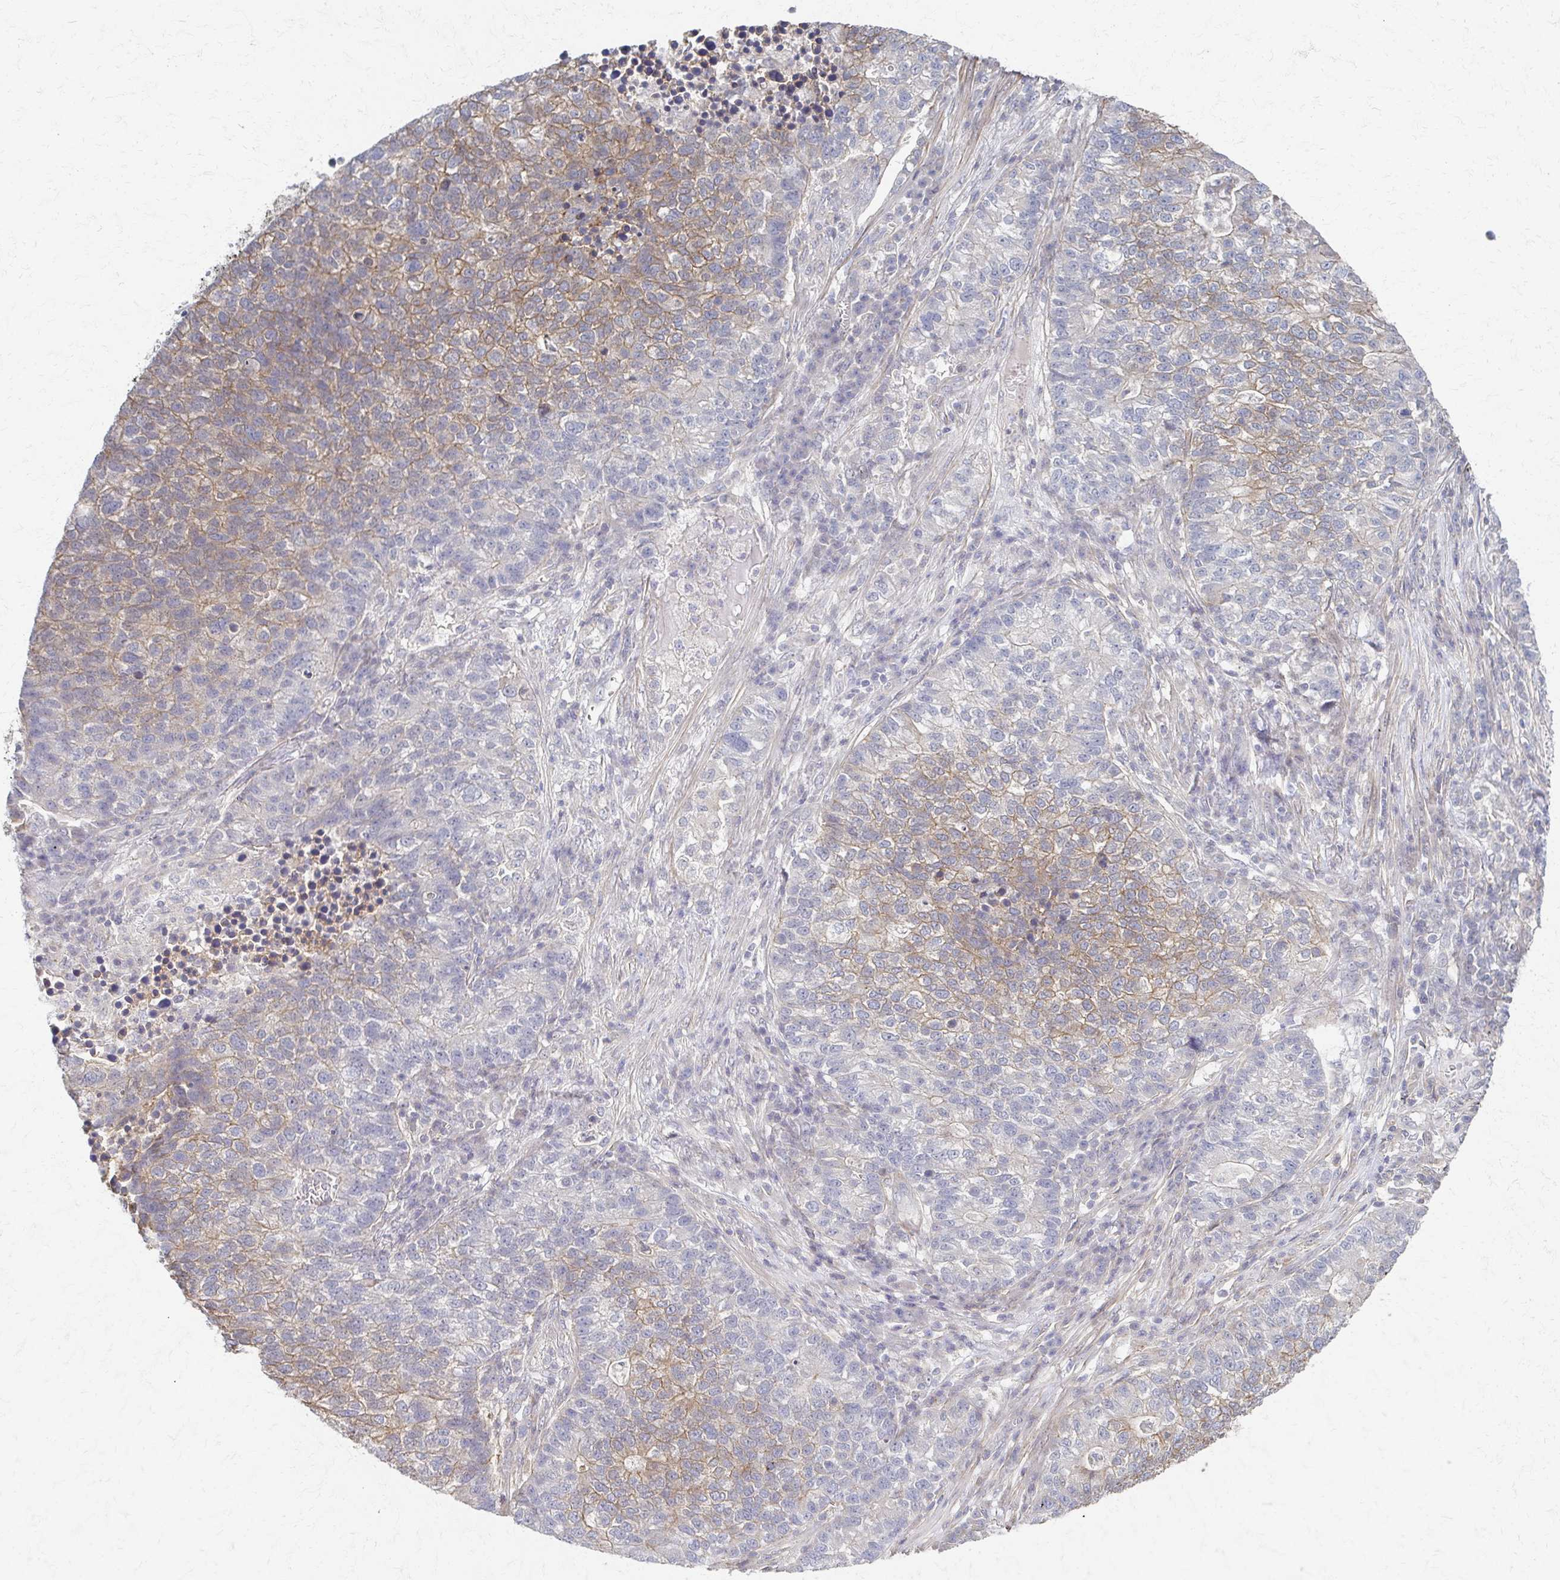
{"staining": {"intensity": "weak", "quantity": "25%-75%", "location": "cytoplasmic/membranous"}, "tissue": "lung cancer", "cell_type": "Tumor cells", "image_type": "cancer", "snomed": [{"axis": "morphology", "description": "Adenocarcinoma, NOS"}, {"axis": "topography", "description": "Lung"}], "caption": "An image of human lung cancer (adenocarcinoma) stained for a protein shows weak cytoplasmic/membranous brown staining in tumor cells.", "gene": "EOLA2", "patient": {"sex": "male", "age": 57}}